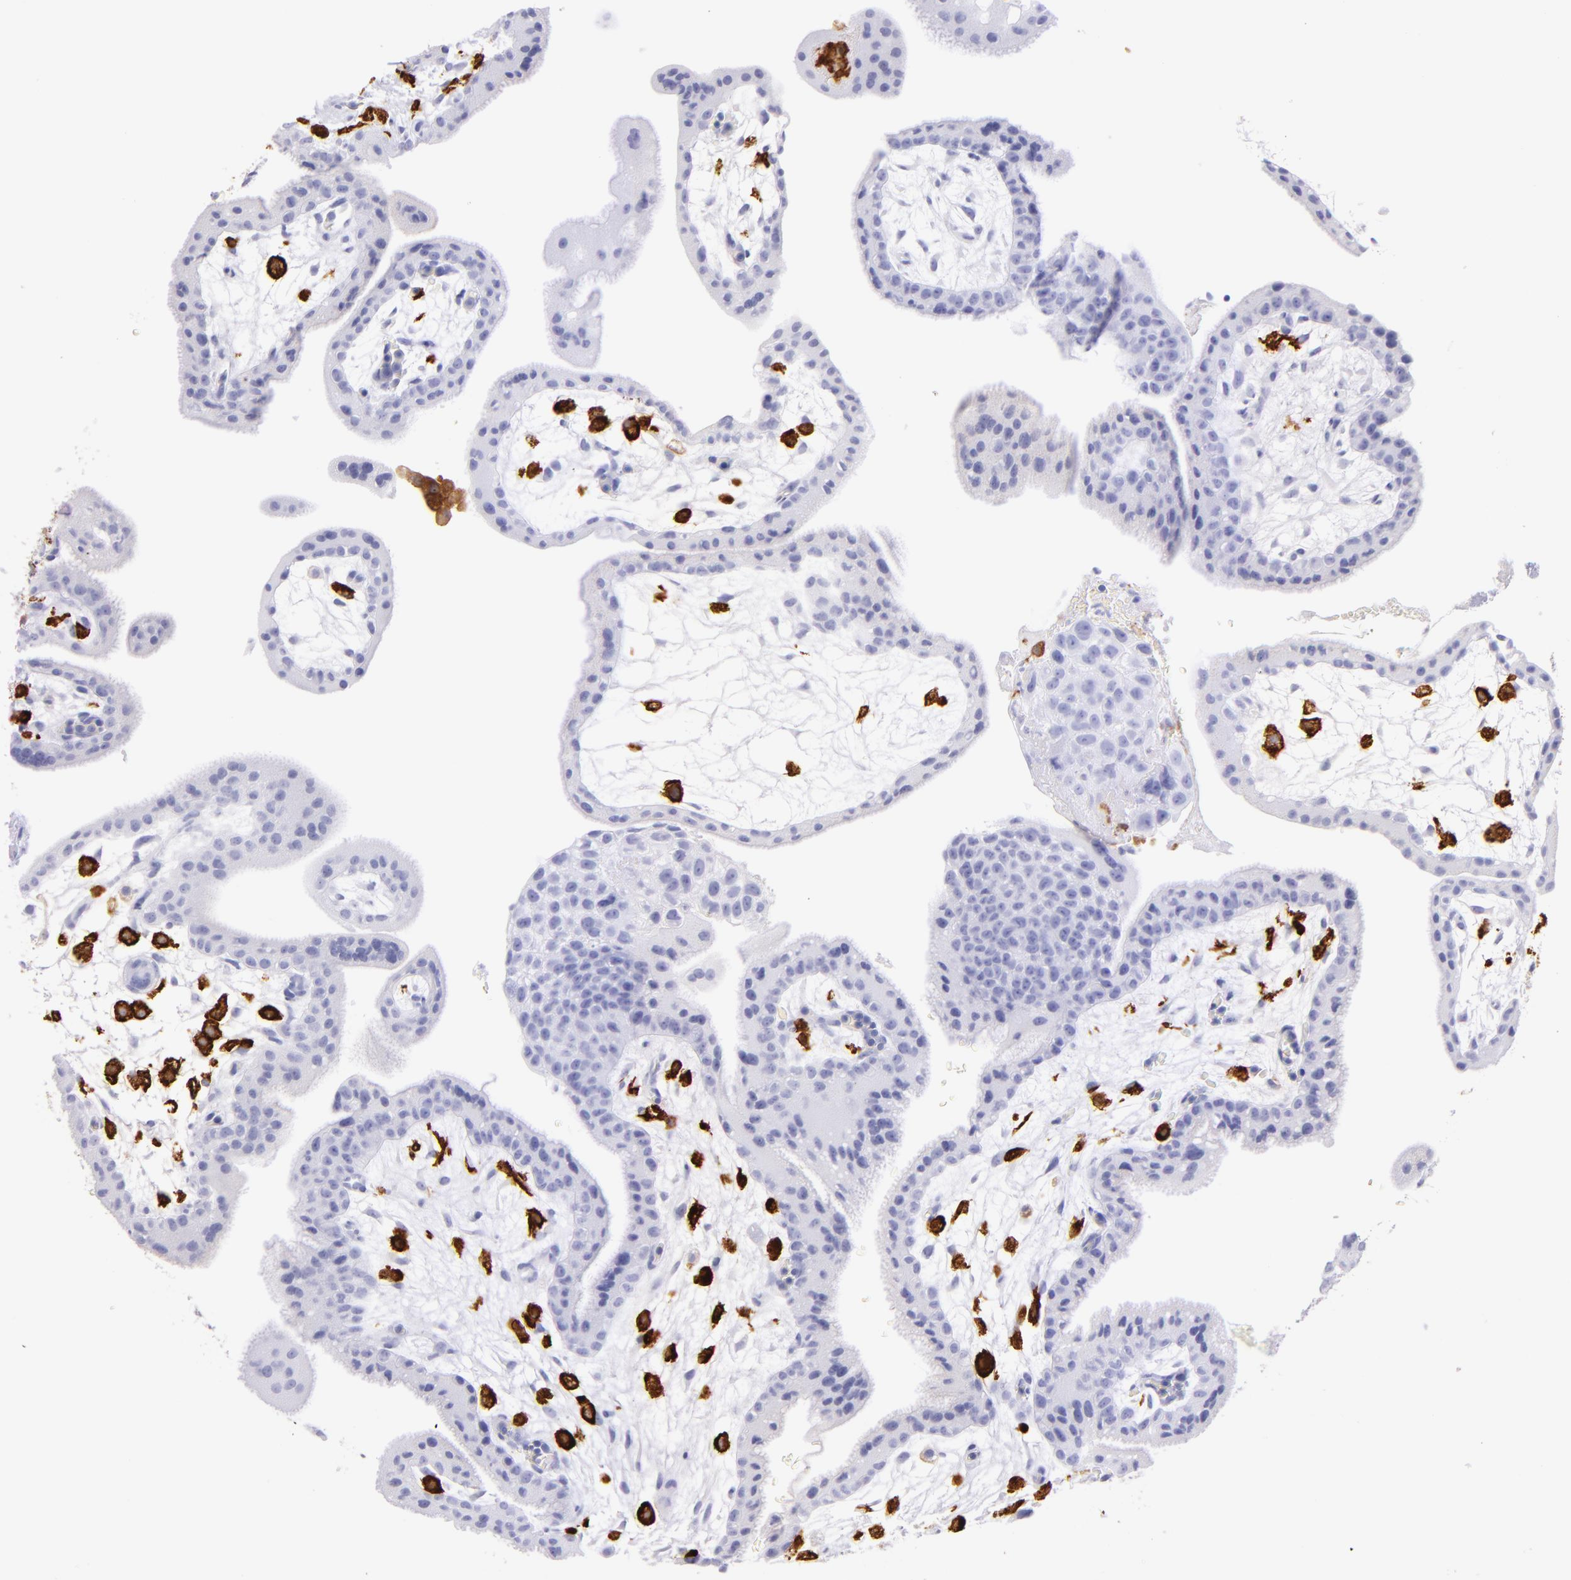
{"staining": {"intensity": "negative", "quantity": "none", "location": "none"}, "tissue": "placenta", "cell_type": "Decidual cells", "image_type": "normal", "snomed": [{"axis": "morphology", "description": "Normal tissue, NOS"}, {"axis": "topography", "description": "Placenta"}], "caption": "DAB (3,3'-diaminobenzidine) immunohistochemical staining of normal placenta exhibits no significant staining in decidual cells. Nuclei are stained in blue.", "gene": "CD163", "patient": {"sex": "female", "age": 35}}